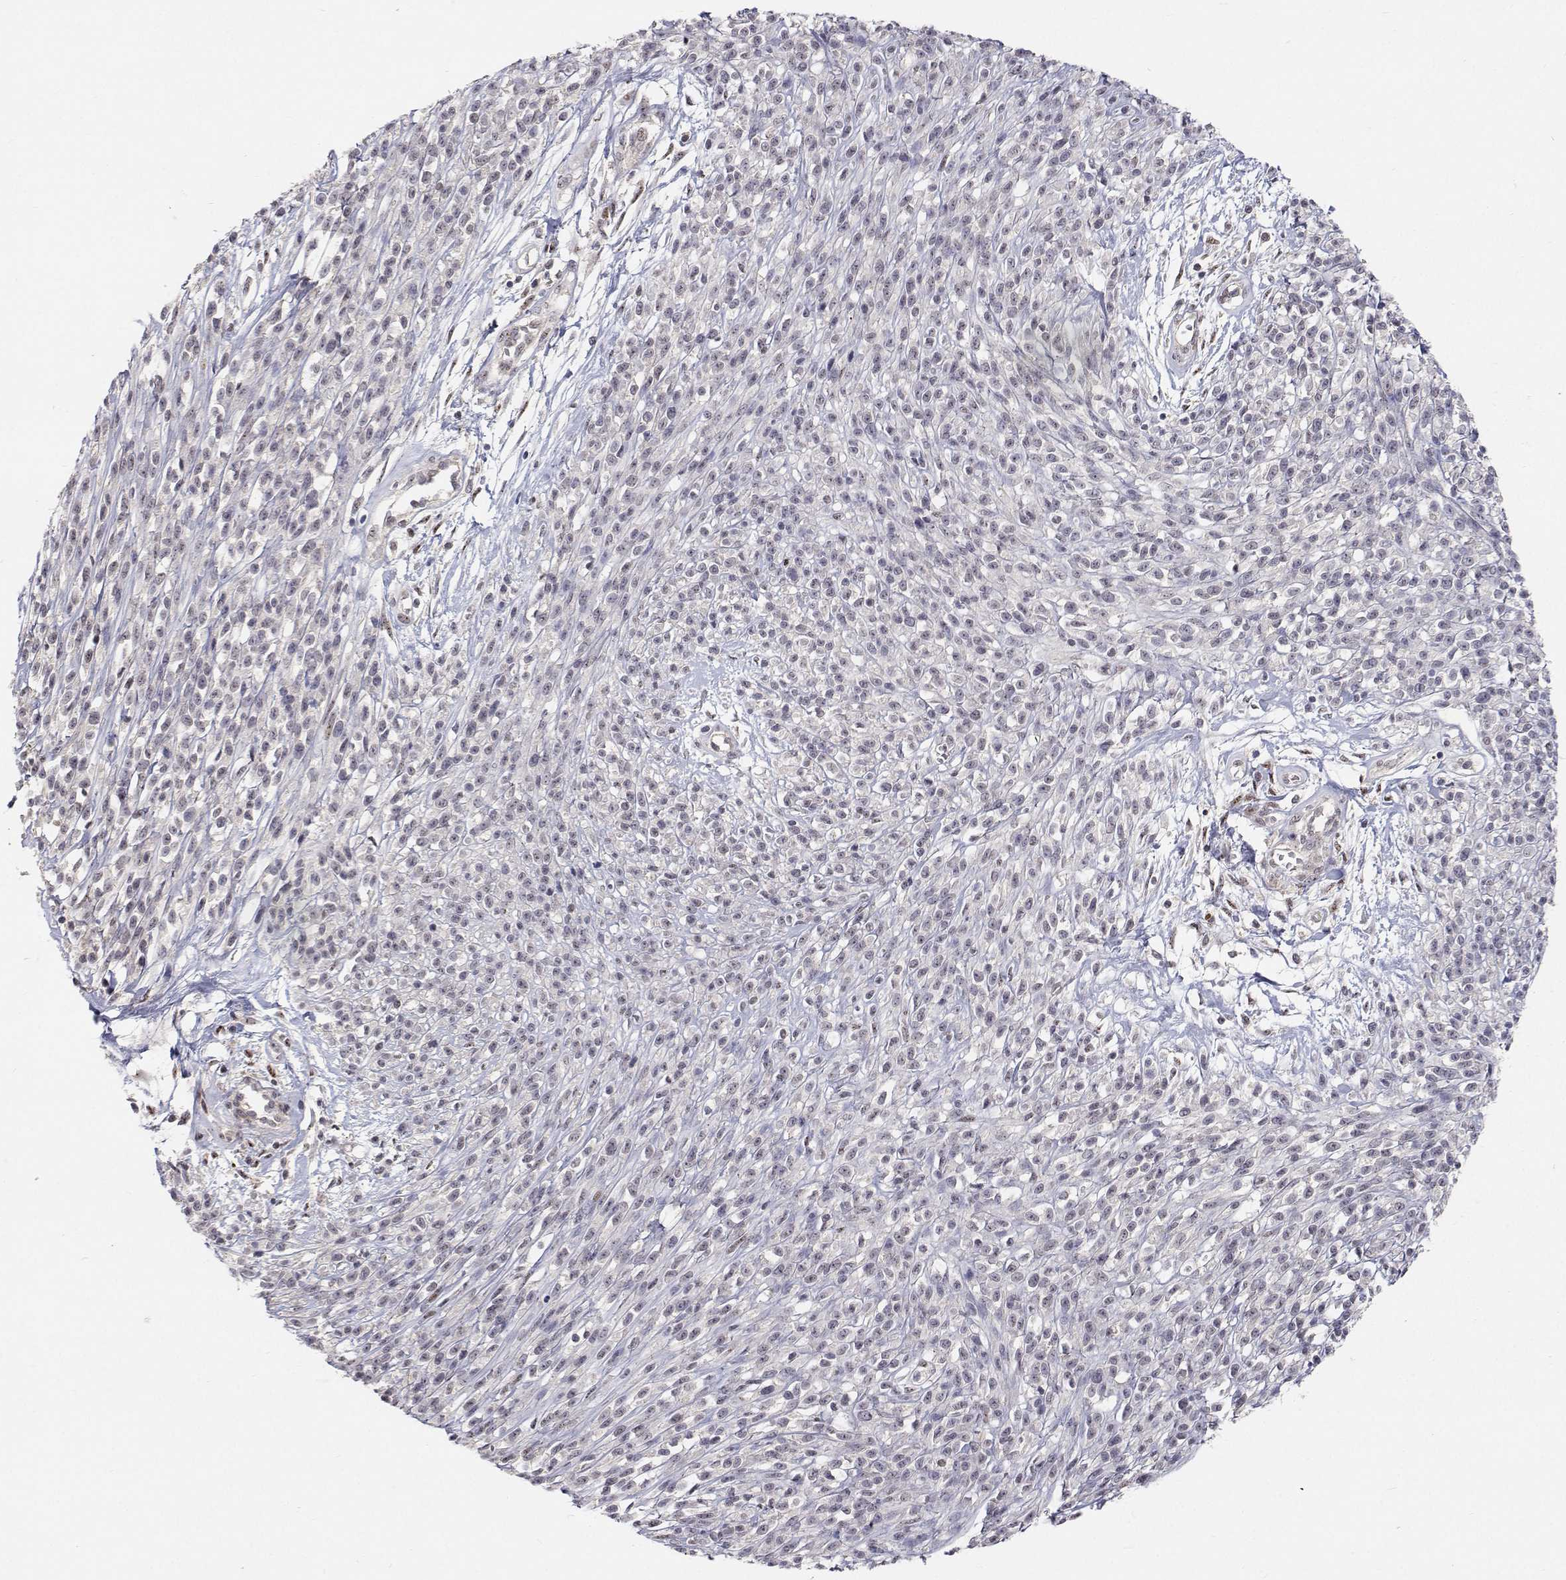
{"staining": {"intensity": "negative", "quantity": "none", "location": "none"}, "tissue": "melanoma", "cell_type": "Tumor cells", "image_type": "cancer", "snomed": [{"axis": "morphology", "description": "Malignant melanoma, NOS"}, {"axis": "topography", "description": "Skin"}, {"axis": "topography", "description": "Skin of trunk"}], "caption": "This is an immunohistochemistry (IHC) micrograph of malignant melanoma. There is no positivity in tumor cells.", "gene": "MYPN", "patient": {"sex": "male", "age": 74}}